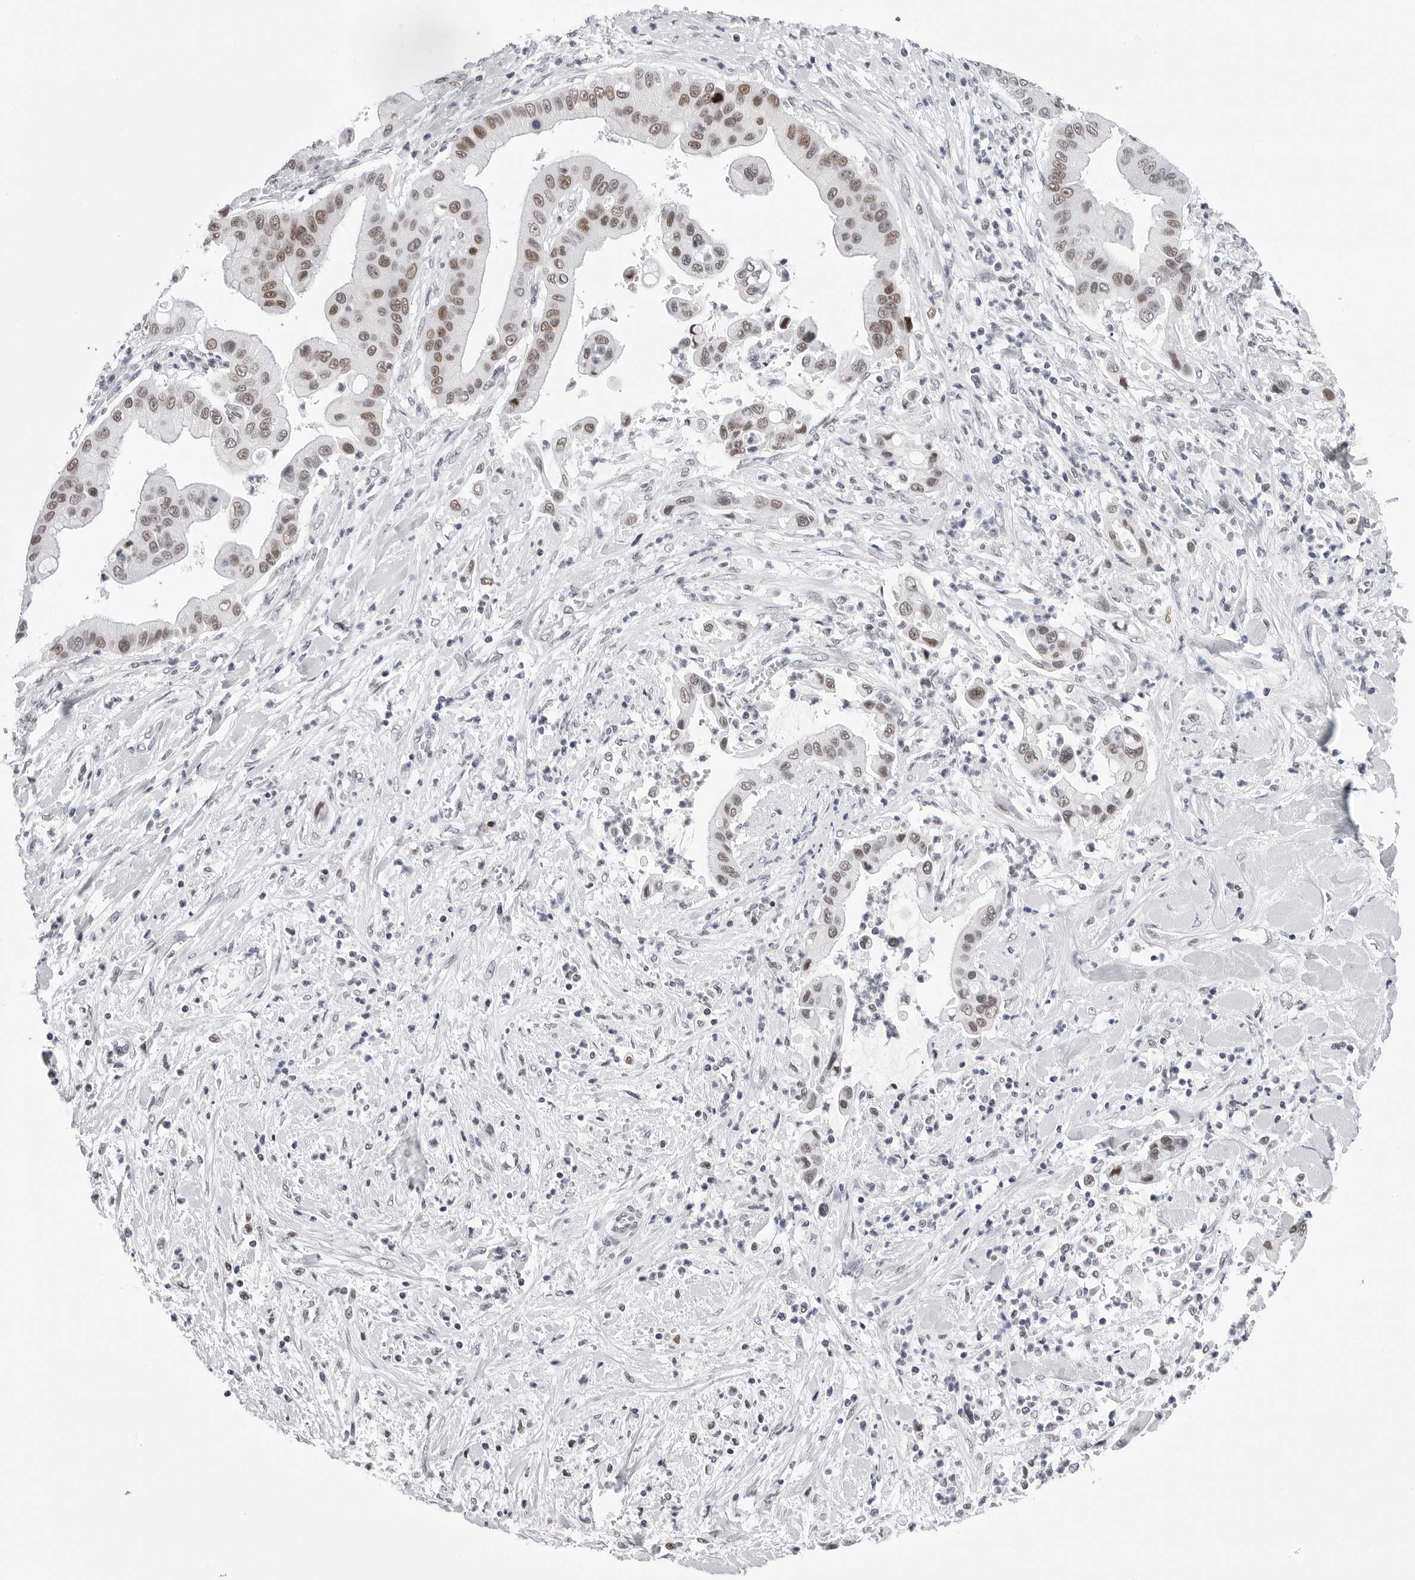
{"staining": {"intensity": "moderate", "quantity": ">75%", "location": "nuclear"}, "tissue": "liver cancer", "cell_type": "Tumor cells", "image_type": "cancer", "snomed": [{"axis": "morphology", "description": "Cholangiocarcinoma"}, {"axis": "topography", "description": "Liver"}], "caption": "Tumor cells reveal medium levels of moderate nuclear staining in about >75% of cells in human cholangiocarcinoma (liver).", "gene": "SF3B4", "patient": {"sex": "female", "age": 54}}